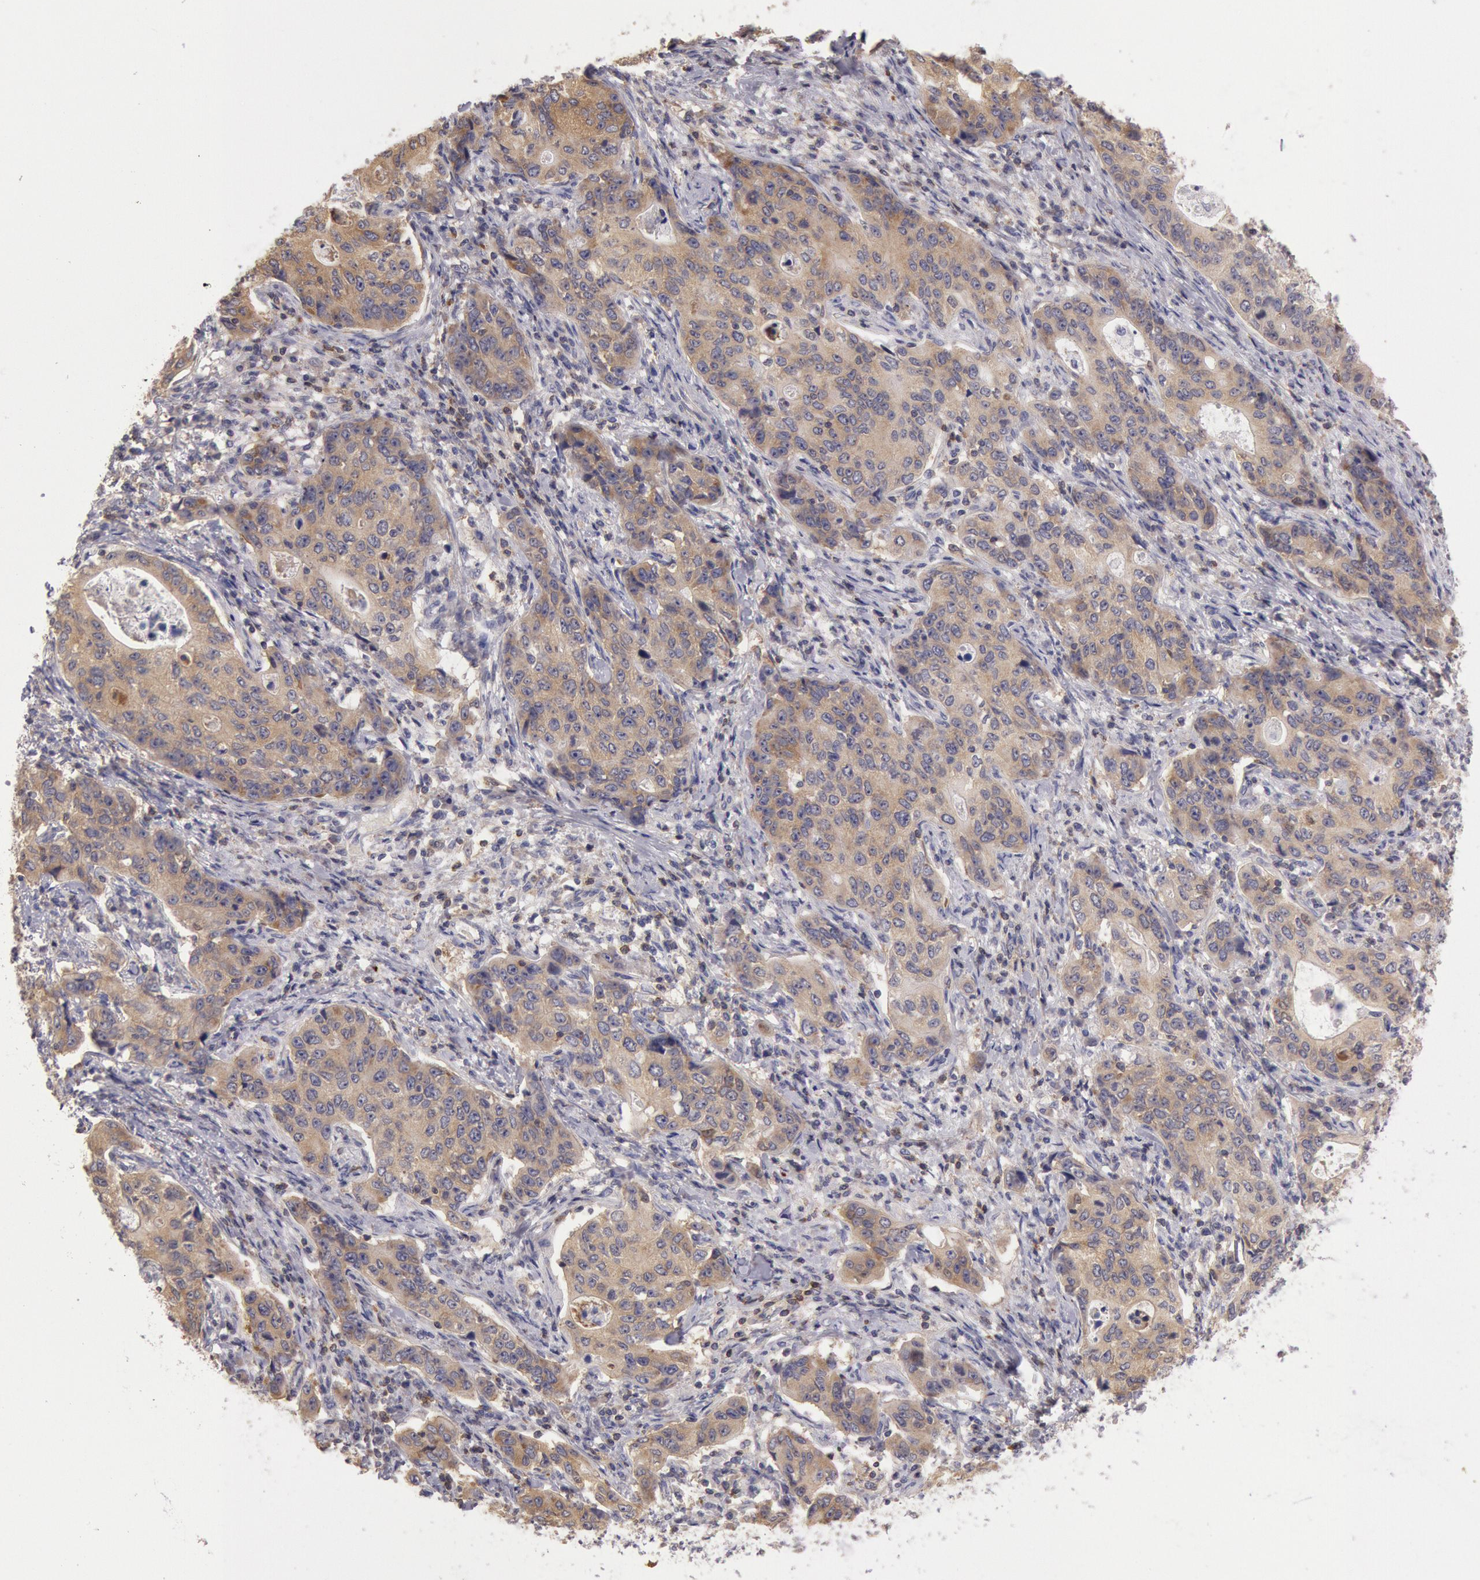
{"staining": {"intensity": "moderate", "quantity": ">75%", "location": "cytoplasmic/membranous"}, "tissue": "stomach cancer", "cell_type": "Tumor cells", "image_type": "cancer", "snomed": [{"axis": "morphology", "description": "Adenocarcinoma, NOS"}, {"axis": "topography", "description": "Esophagus"}, {"axis": "topography", "description": "Stomach"}], "caption": "DAB immunohistochemical staining of human stomach cancer (adenocarcinoma) demonstrates moderate cytoplasmic/membranous protein staining in about >75% of tumor cells.", "gene": "NMT2", "patient": {"sex": "male", "age": 74}}